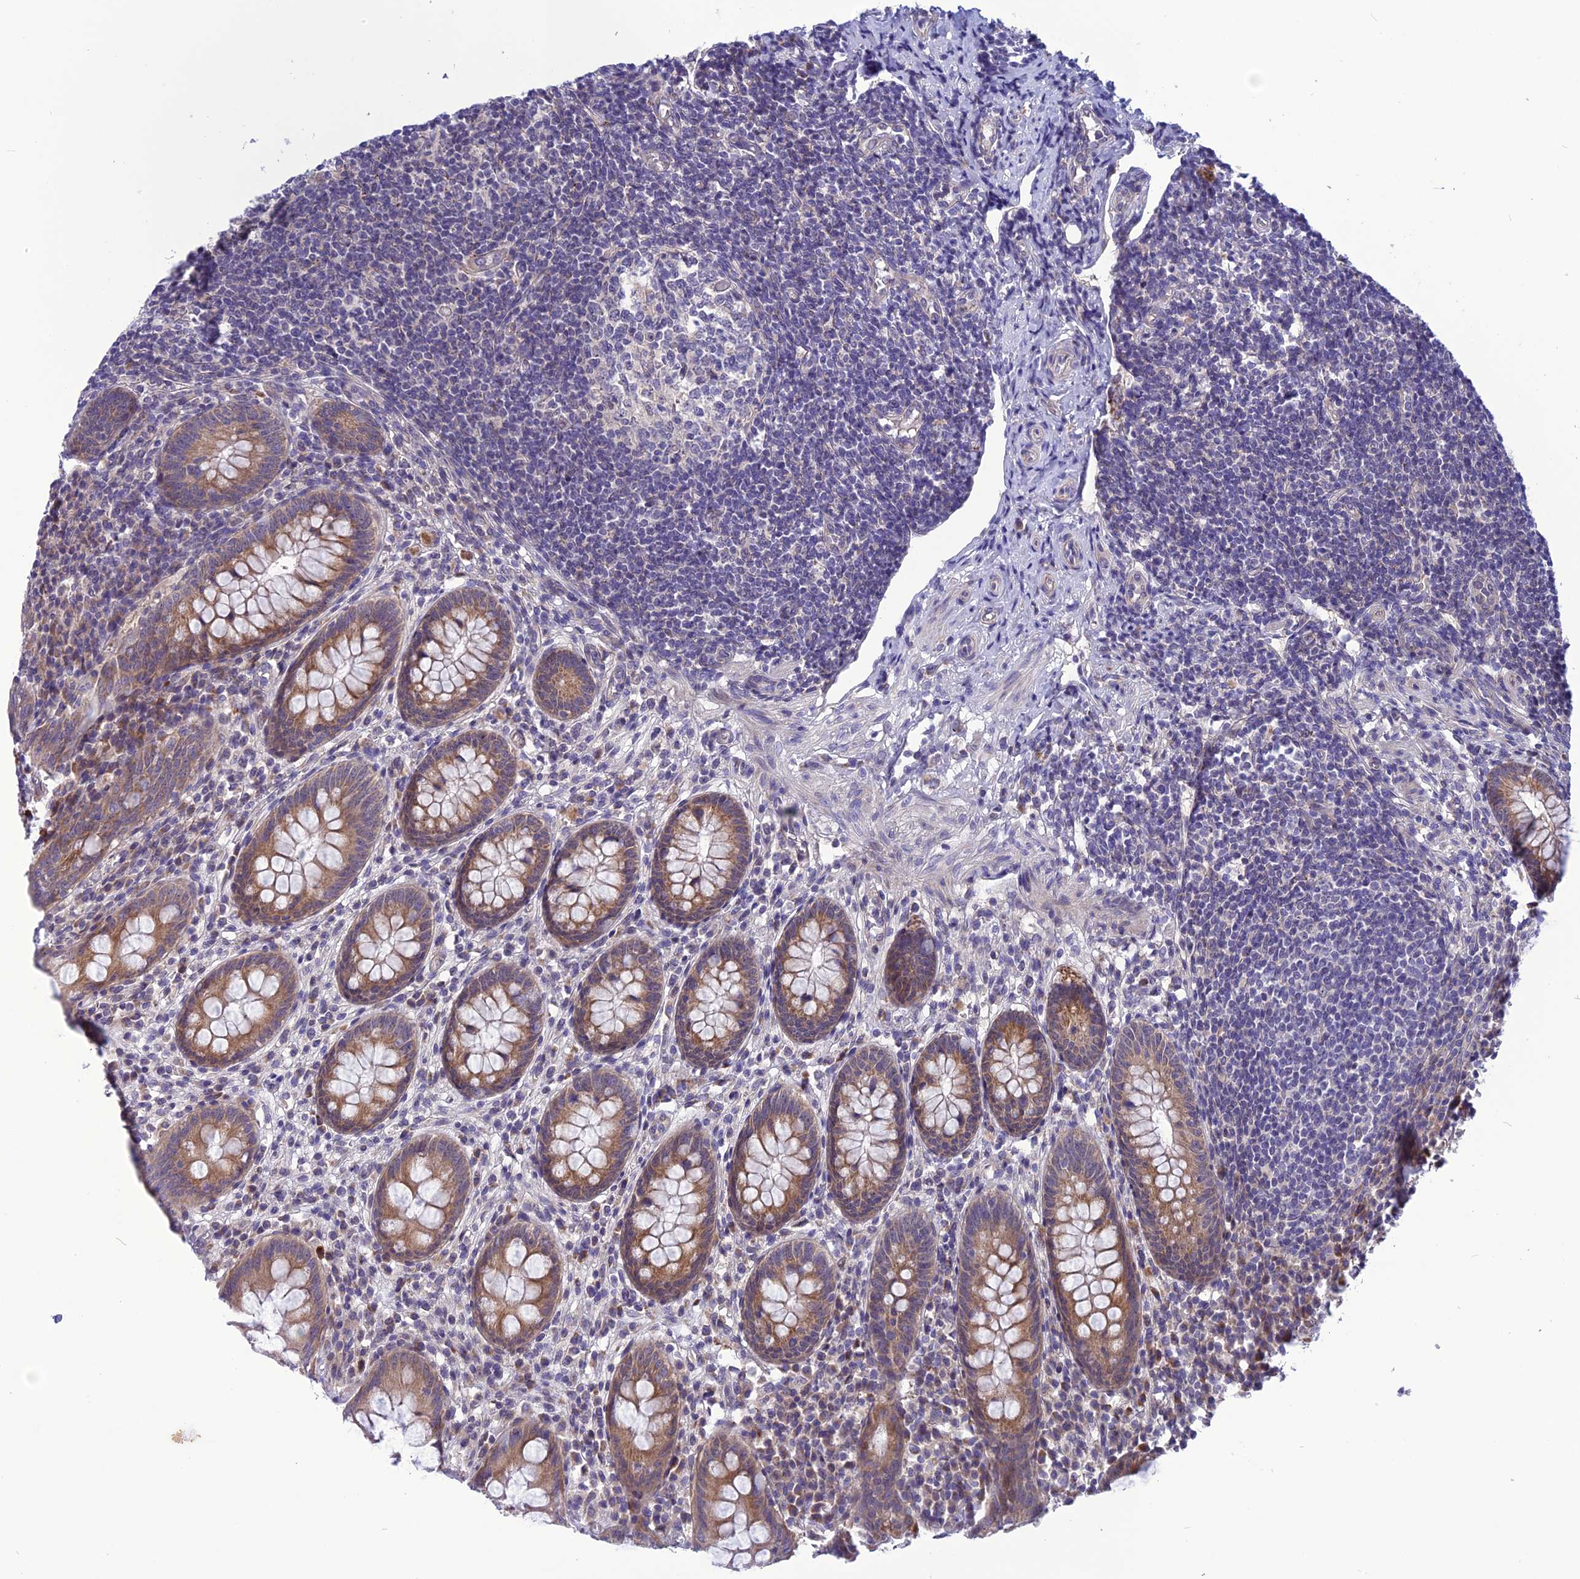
{"staining": {"intensity": "moderate", "quantity": ">75%", "location": "cytoplasmic/membranous"}, "tissue": "appendix", "cell_type": "Glandular cells", "image_type": "normal", "snomed": [{"axis": "morphology", "description": "Normal tissue, NOS"}, {"axis": "topography", "description": "Appendix"}], "caption": "Approximately >75% of glandular cells in benign appendix show moderate cytoplasmic/membranous protein staining as visualized by brown immunohistochemical staining.", "gene": "PSMF1", "patient": {"sex": "female", "age": 33}}